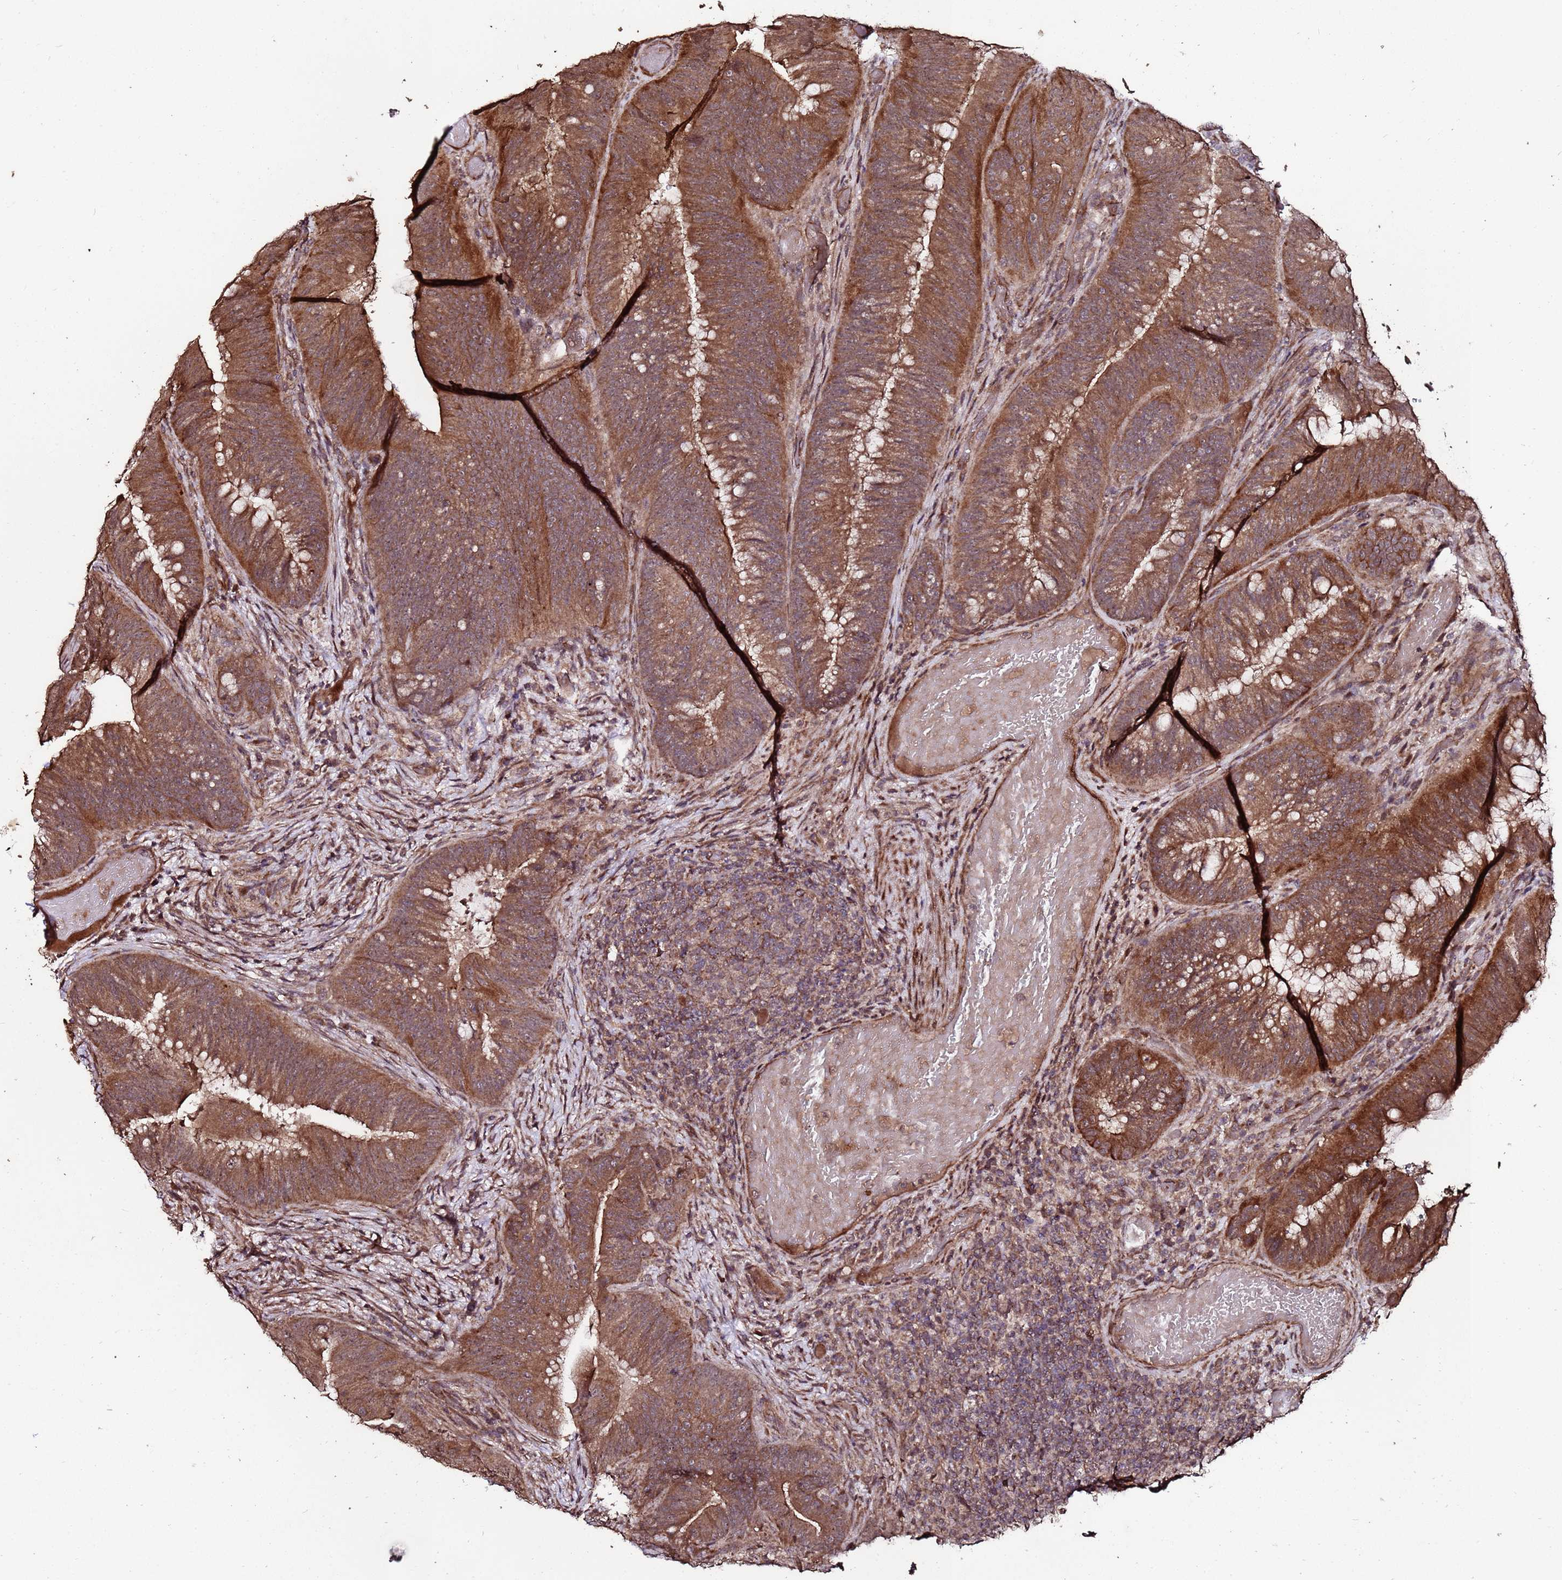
{"staining": {"intensity": "strong", "quantity": ">75%", "location": "cytoplasmic/membranous"}, "tissue": "colorectal cancer", "cell_type": "Tumor cells", "image_type": "cancer", "snomed": [{"axis": "morphology", "description": "Adenocarcinoma, NOS"}, {"axis": "topography", "description": "Colon"}], "caption": "A histopathology image of colorectal adenocarcinoma stained for a protein displays strong cytoplasmic/membranous brown staining in tumor cells.", "gene": "PRODH", "patient": {"sex": "female", "age": 43}}